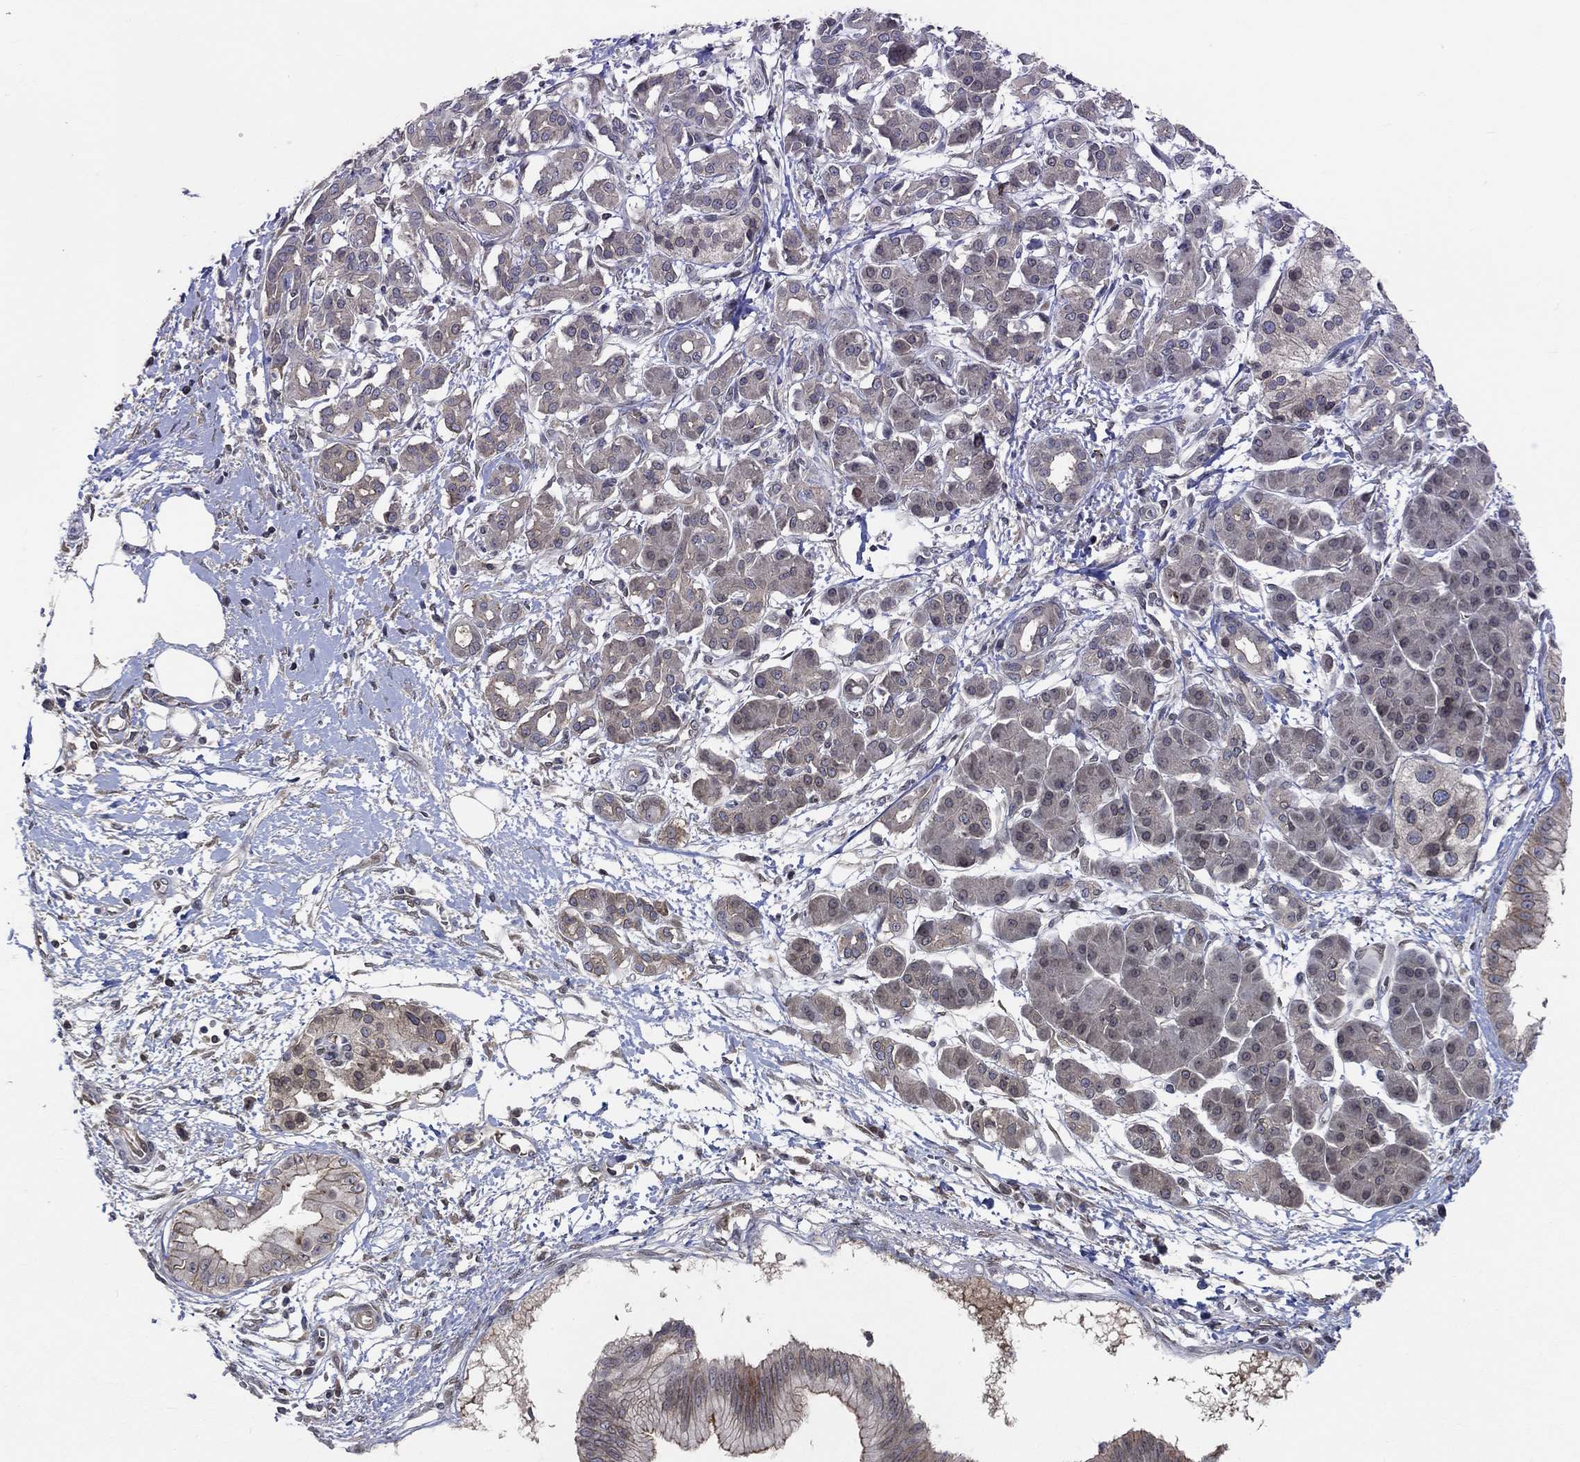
{"staining": {"intensity": "negative", "quantity": "none", "location": "none"}, "tissue": "pancreatic cancer", "cell_type": "Tumor cells", "image_type": "cancer", "snomed": [{"axis": "morphology", "description": "Adenocarcinoma, NOS"}, {"axis": "topography", "description": "Pancreas"}], "caption": "Immunohistochemistry photomicrograph of neoplastic tissue: human pancreatic adenocarcinoma stained with DAB (3,3'-diaminobenzidine) demonstrates no significant protein expression in tumor cells.", "gene": "CETN3", "patient": {"sex": "male", "age": 72}}